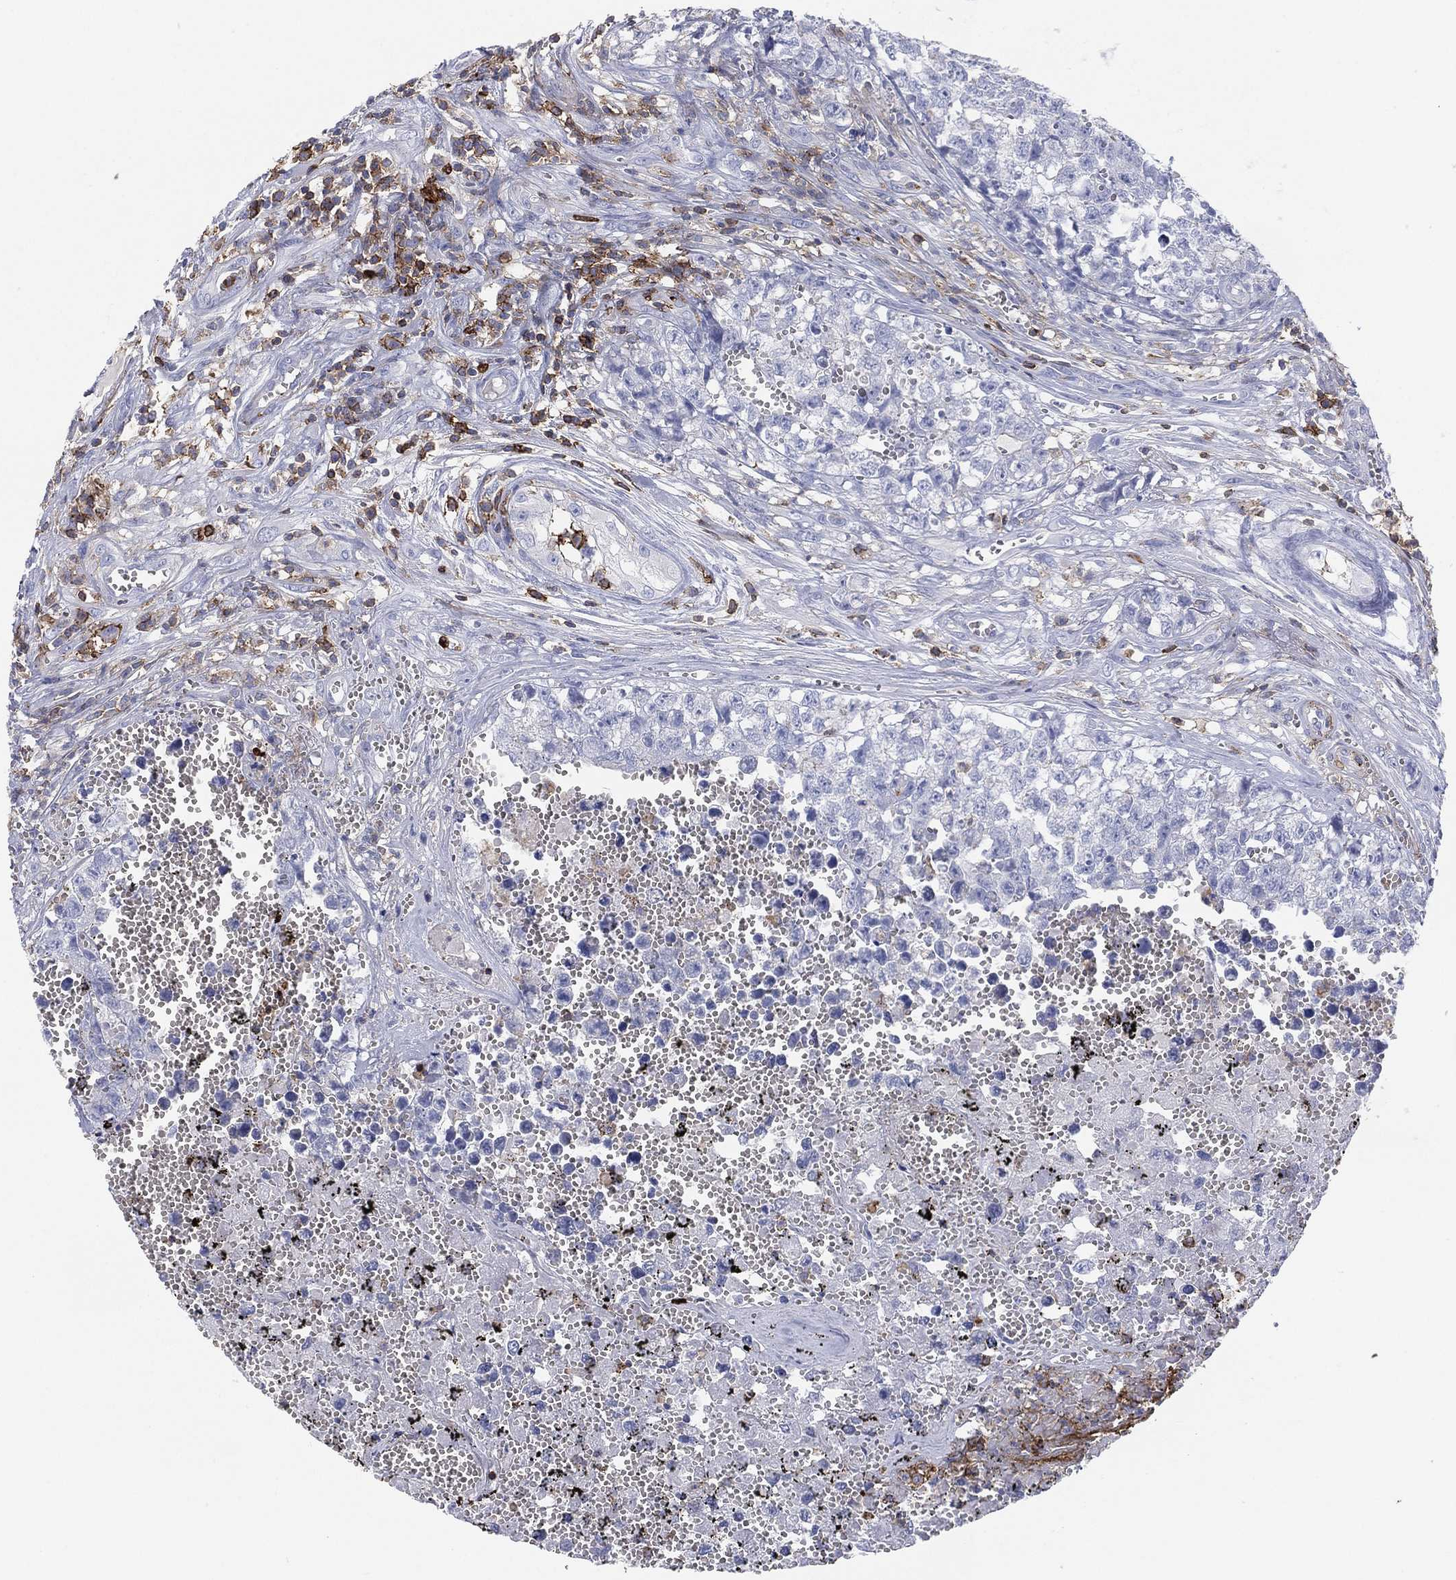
{"staining": {"intensity": "negative", "quantity": "none", "location": "none"}, "tissue": "testis cancer", "cell_type": "Tumor cells", "image_type": "cancer", "snomed": [{"axis": "morphology", "description": "Seminoma, NOS"}, {"axis": "morphology", "description": "Carcinoma, Embryonal, NOS"}, {"axis": "topography", "description": "Testis"}], "caption": "Immunohistochemistry (IHC) micrograph of neoplastic tissue: human seminoma (testis) stained with DAB shows no significant protein positivity in tumor cells.", "gene": "SELPLG", "patient": {"sex": "male", "age": 22}}